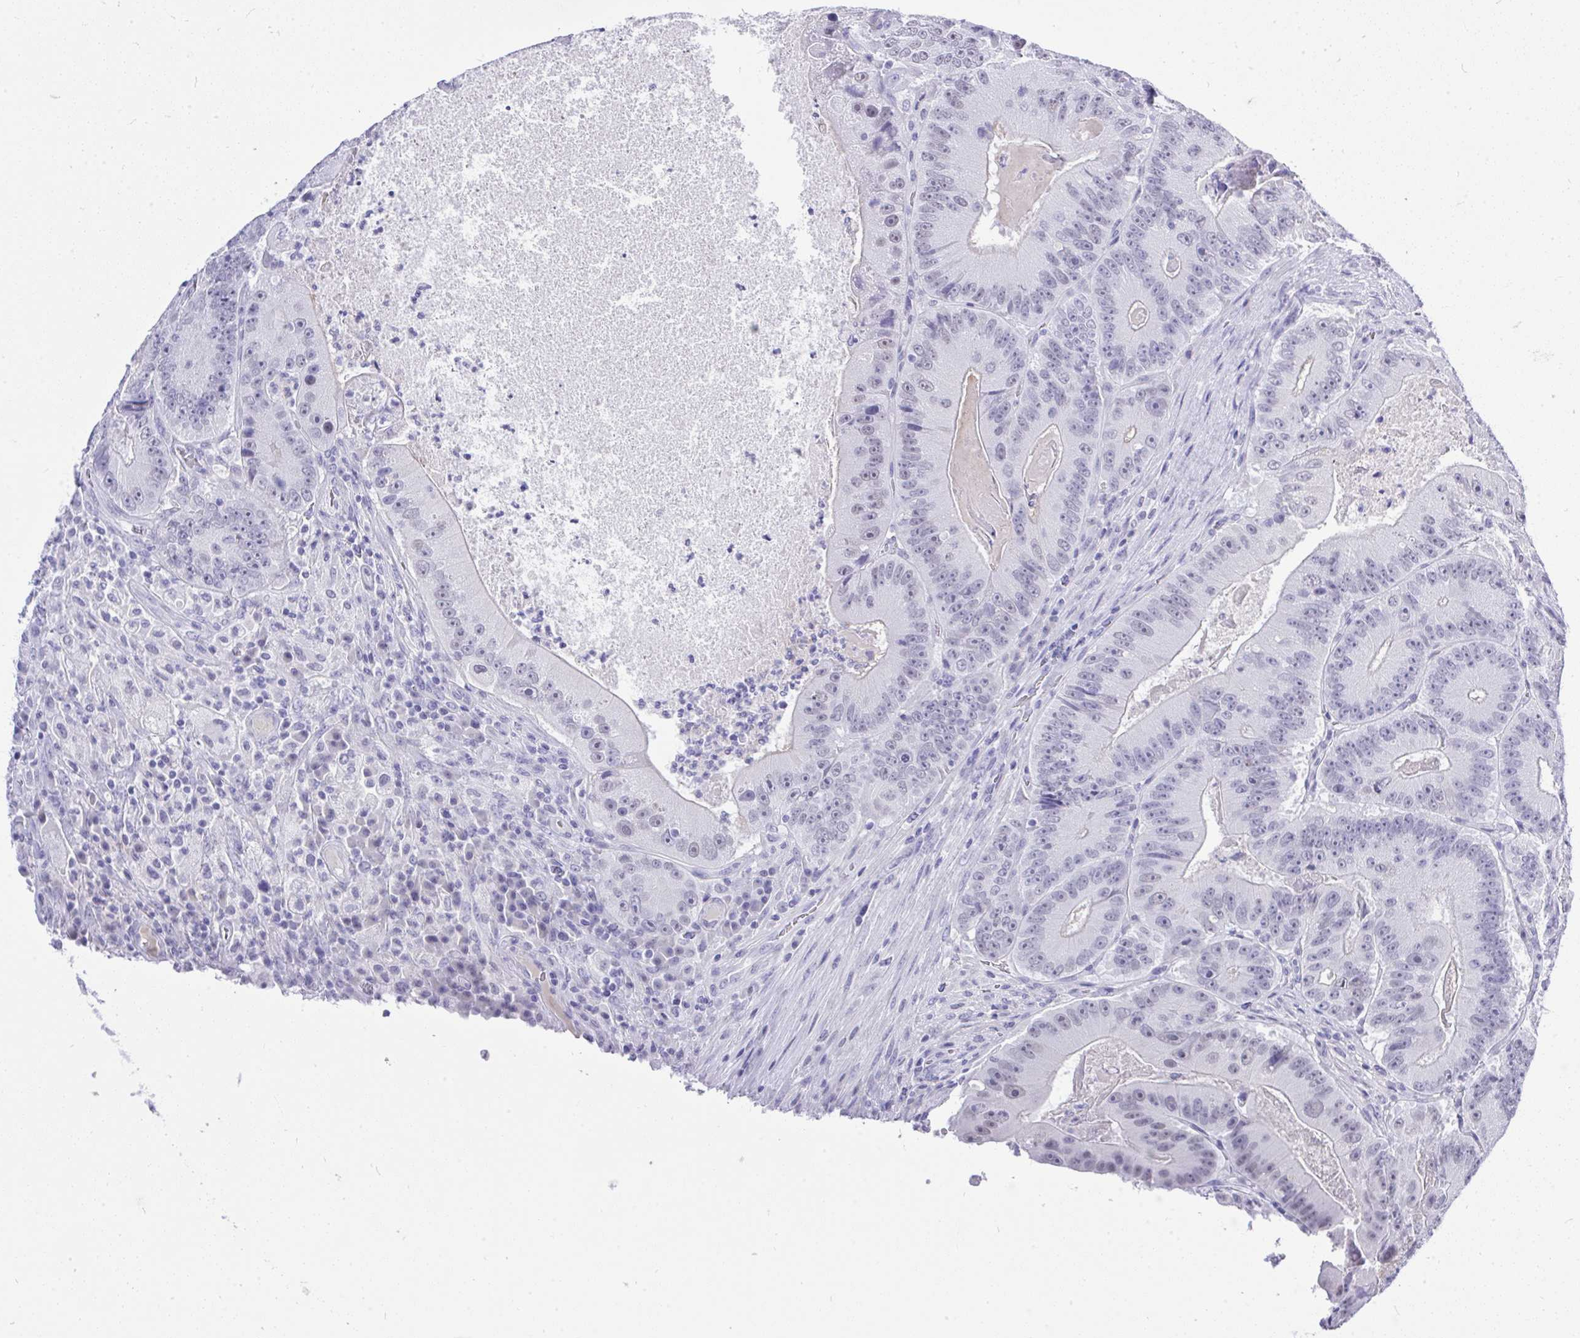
{"staining": {"intensity": "negative", "quantity": "none", "location": "none"}, "tissue": "colorectal cancer", "cell_type": "Tumor cells", "image_type": "cancer", "snomed": [{"axis": "morphology", "description": "Adenocarcinoma, NOS"}, {"axis": "topography", "description": "Colon"}], "caption": "A high-resolution micrograph shows IHC staining of adenocarcinoma (colorectal), which reveals no significant staining in tumor cells. (IHC, brightfield microscopy, high magnification).", "gene": "MS4A12", "patient": {"sex": "female", "age": 86}}